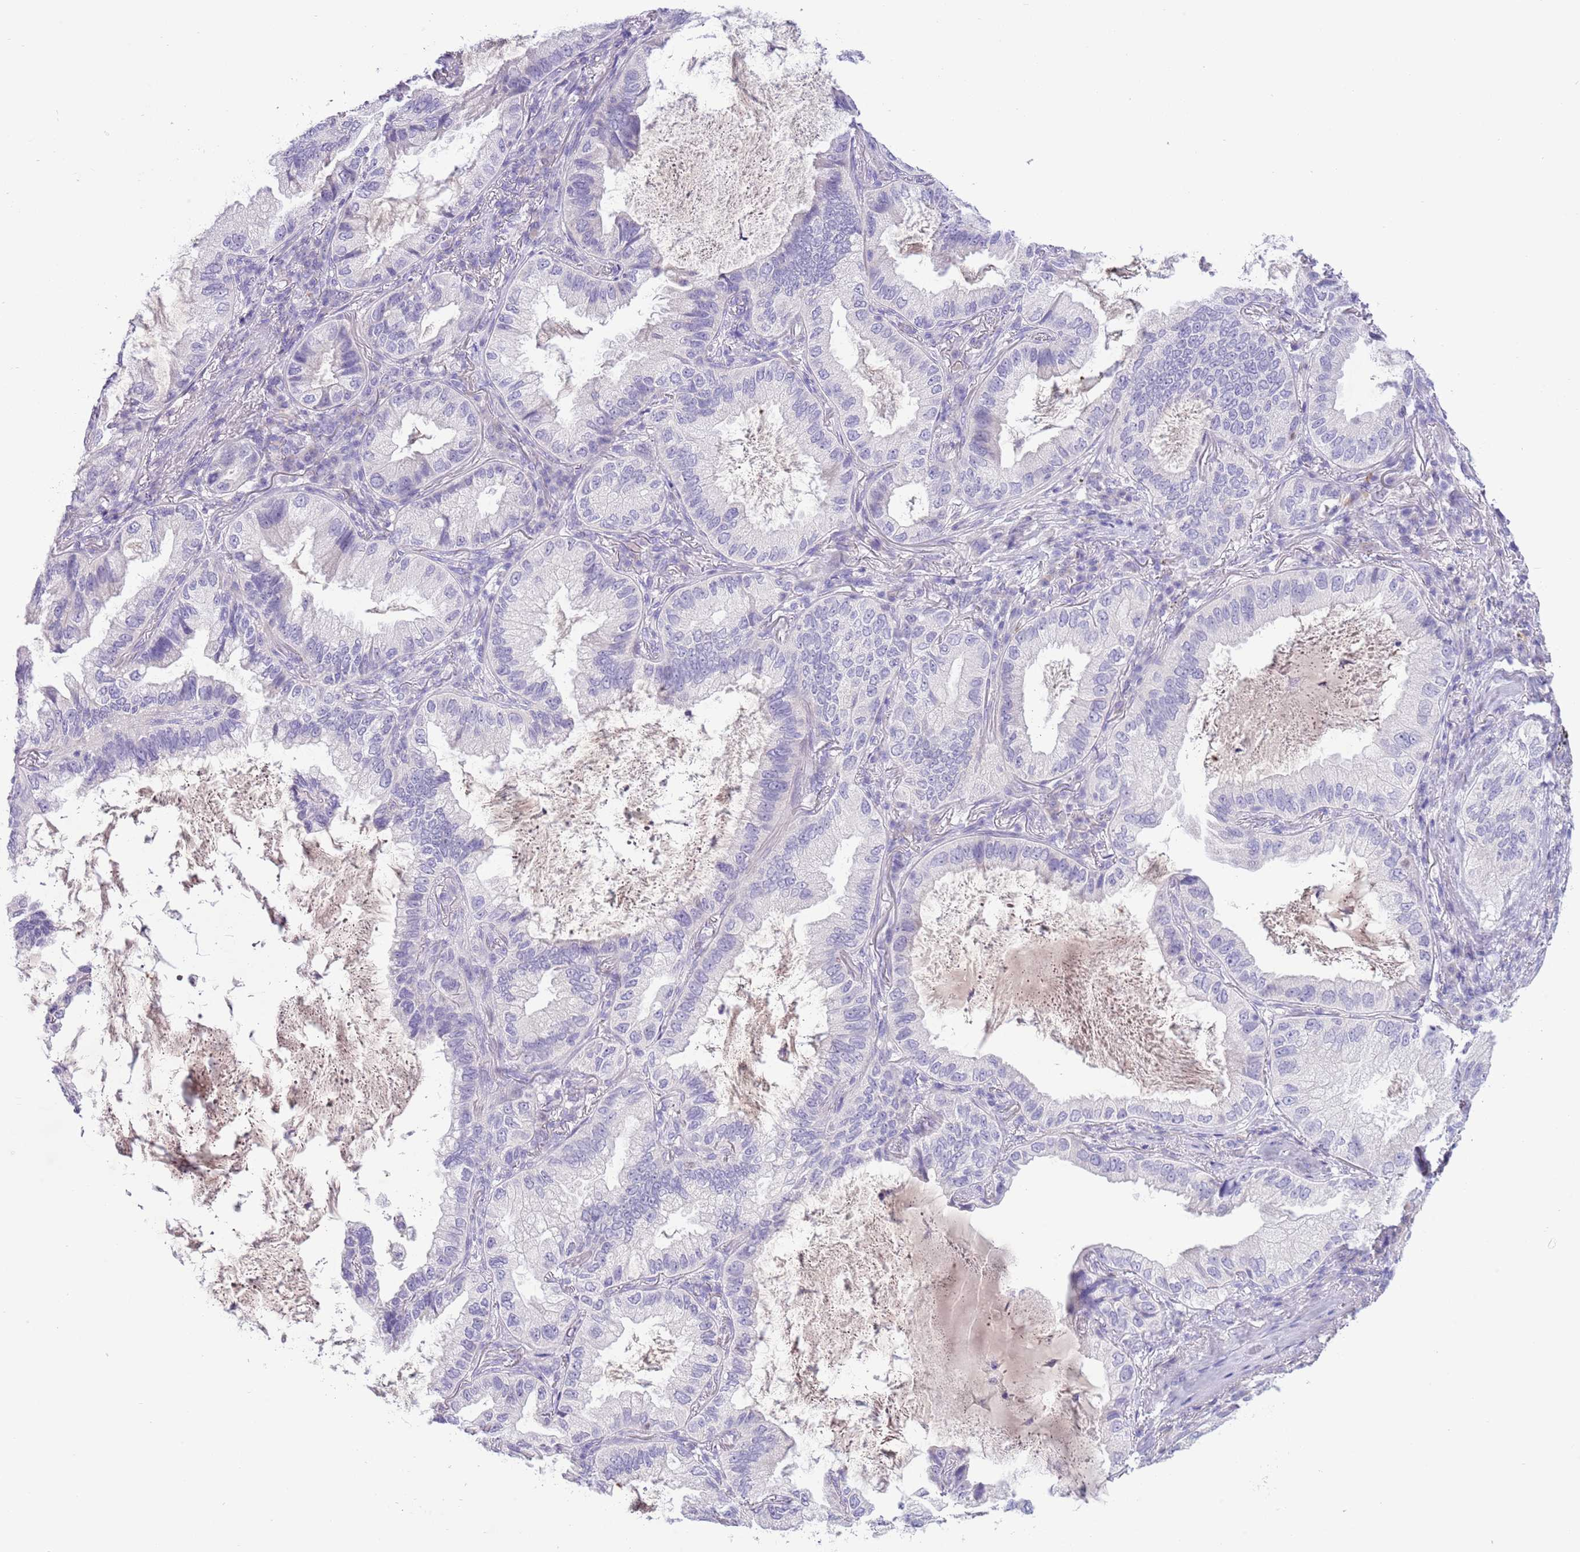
{"staining": {"intensity": "negative", "quantity": "none", "location": "none"}, "tissue": "lung cancer", "cell_type": "Tumor cells", "image_type": "cancer", "snomed": [{"axis": "morphology", "description": "Adenocarcinoma, NOS"}, {"axis": "topography", "description": "Lung"}], "caption": "Photomicrograph shows no significant protein positivity in tumor cells of lung adenocarcinoma.", "gene": "TOX2", "patient": {"sex": "female", "age": 69}}